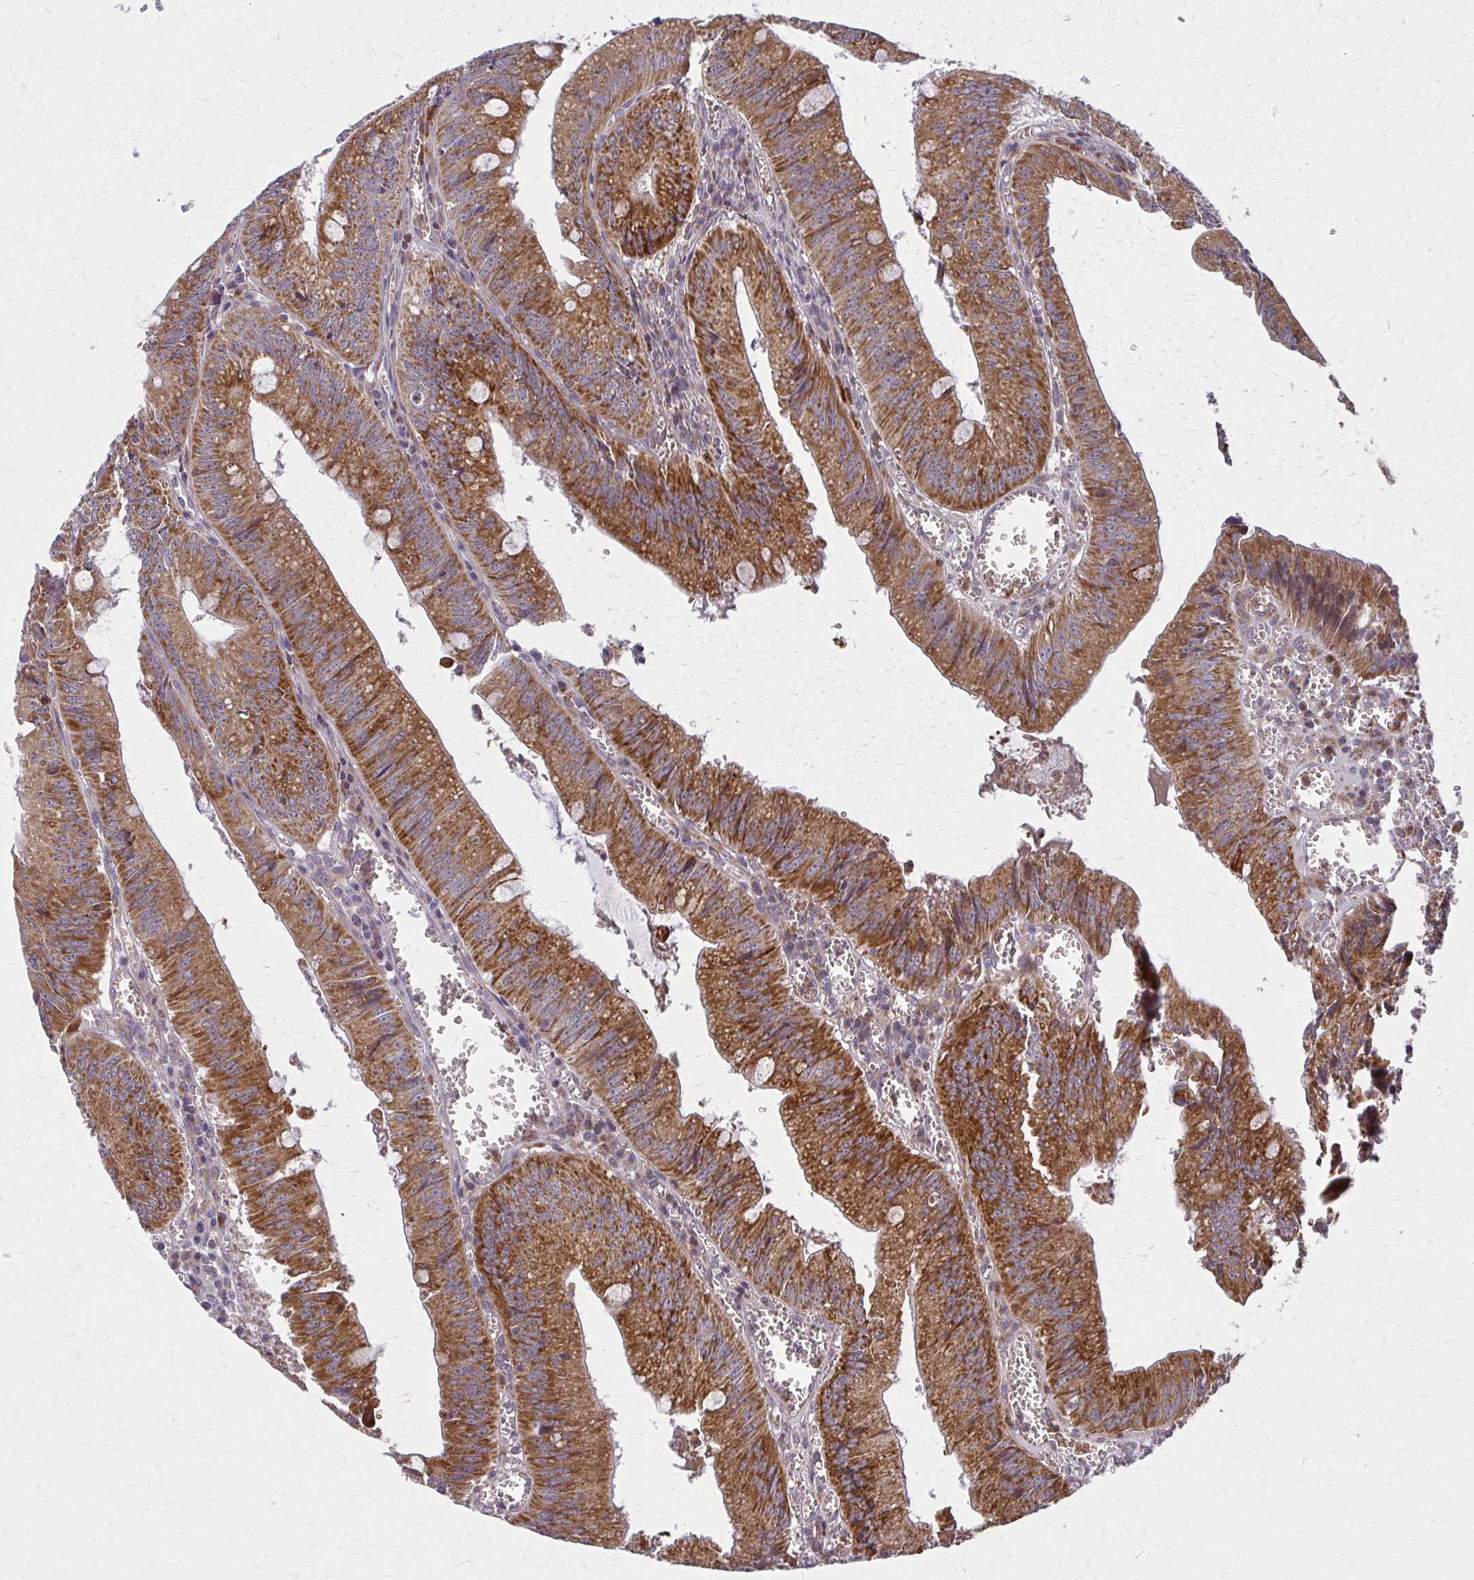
{"staining": {"intensity": "strong", "quantity": ">75%", "location": "cytoplasmic/membranous"}, "tissue": "colorectal cancer", "cell_type": "Tumor cells", "image_type": "cancer", "snomed": [{"axis": "morphology", "description": "Adenocarcinoma, NOS"}, {"axis": "topography", "description": "Rectum"}], "caption": "Tumor cells exhibit strong cytoplasmic/membranous staining in about >75% of cells in adenocarcinoma (colorectal). The staining was performed using DAB, with brown indicating positive protein expression. Nuclei are stained blue with hematoxylin.", "gene": "MCCC1", "patient": {"sex": "female", "age": 81}}